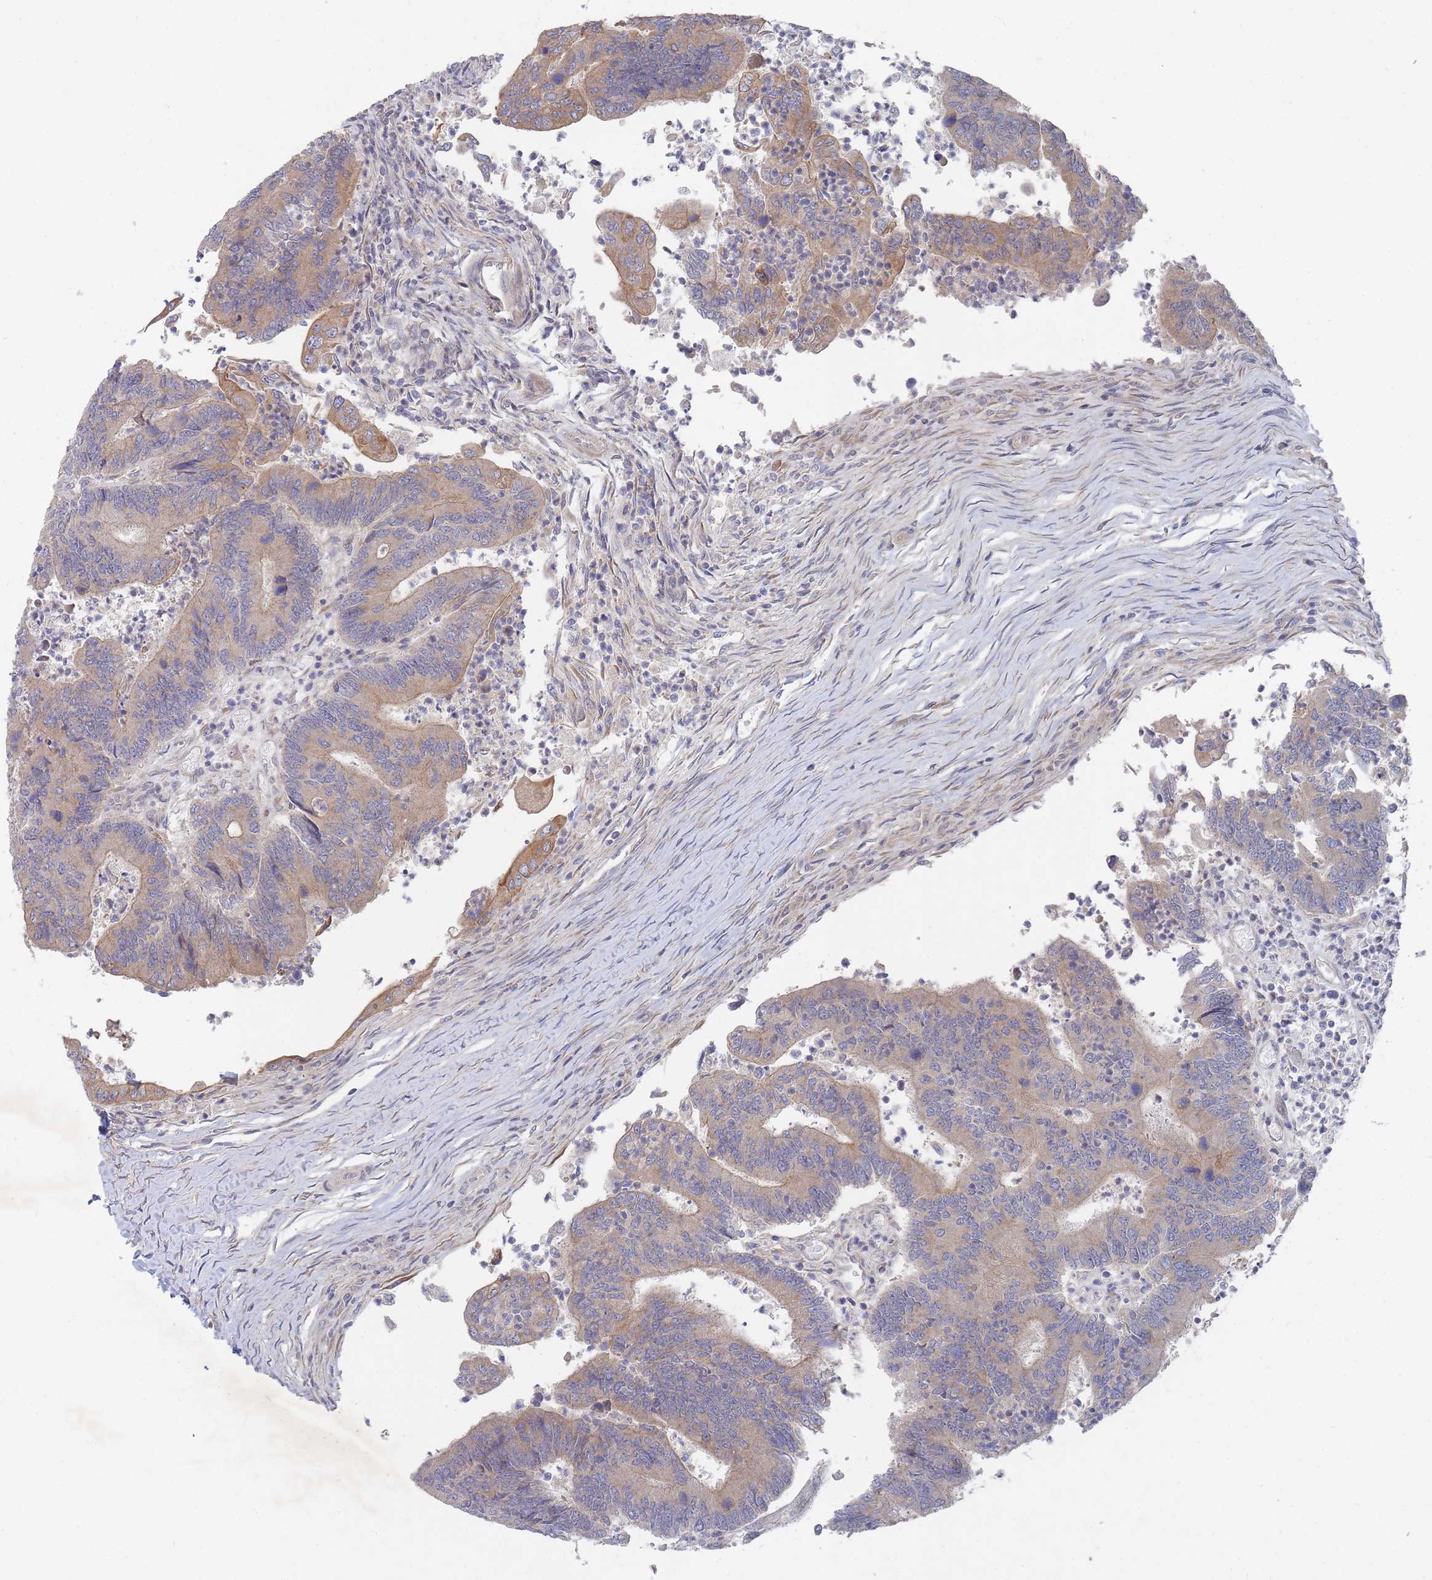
{"staining": {"intensity": "weak", "quantity": ">75%", "location": "cytoplasmic/membranous"}, "tissue": "colorectal cancer", "cell_type": "Tumor cells", "image_type": "cancer", "snomed": [{"axis": "morphology", "description": "Adenocarcinoma, NOS"}, {"axis": "topography", "description": "Colon"}], "caption": "Immunohistochemical staining of colorectal cancer exhibits low levels of weak cytoplasmic/membranous positivity in about >75% of tumor cells.", "gene": "SLC35F5", "patient": {"sex": "female", "age": 67}}